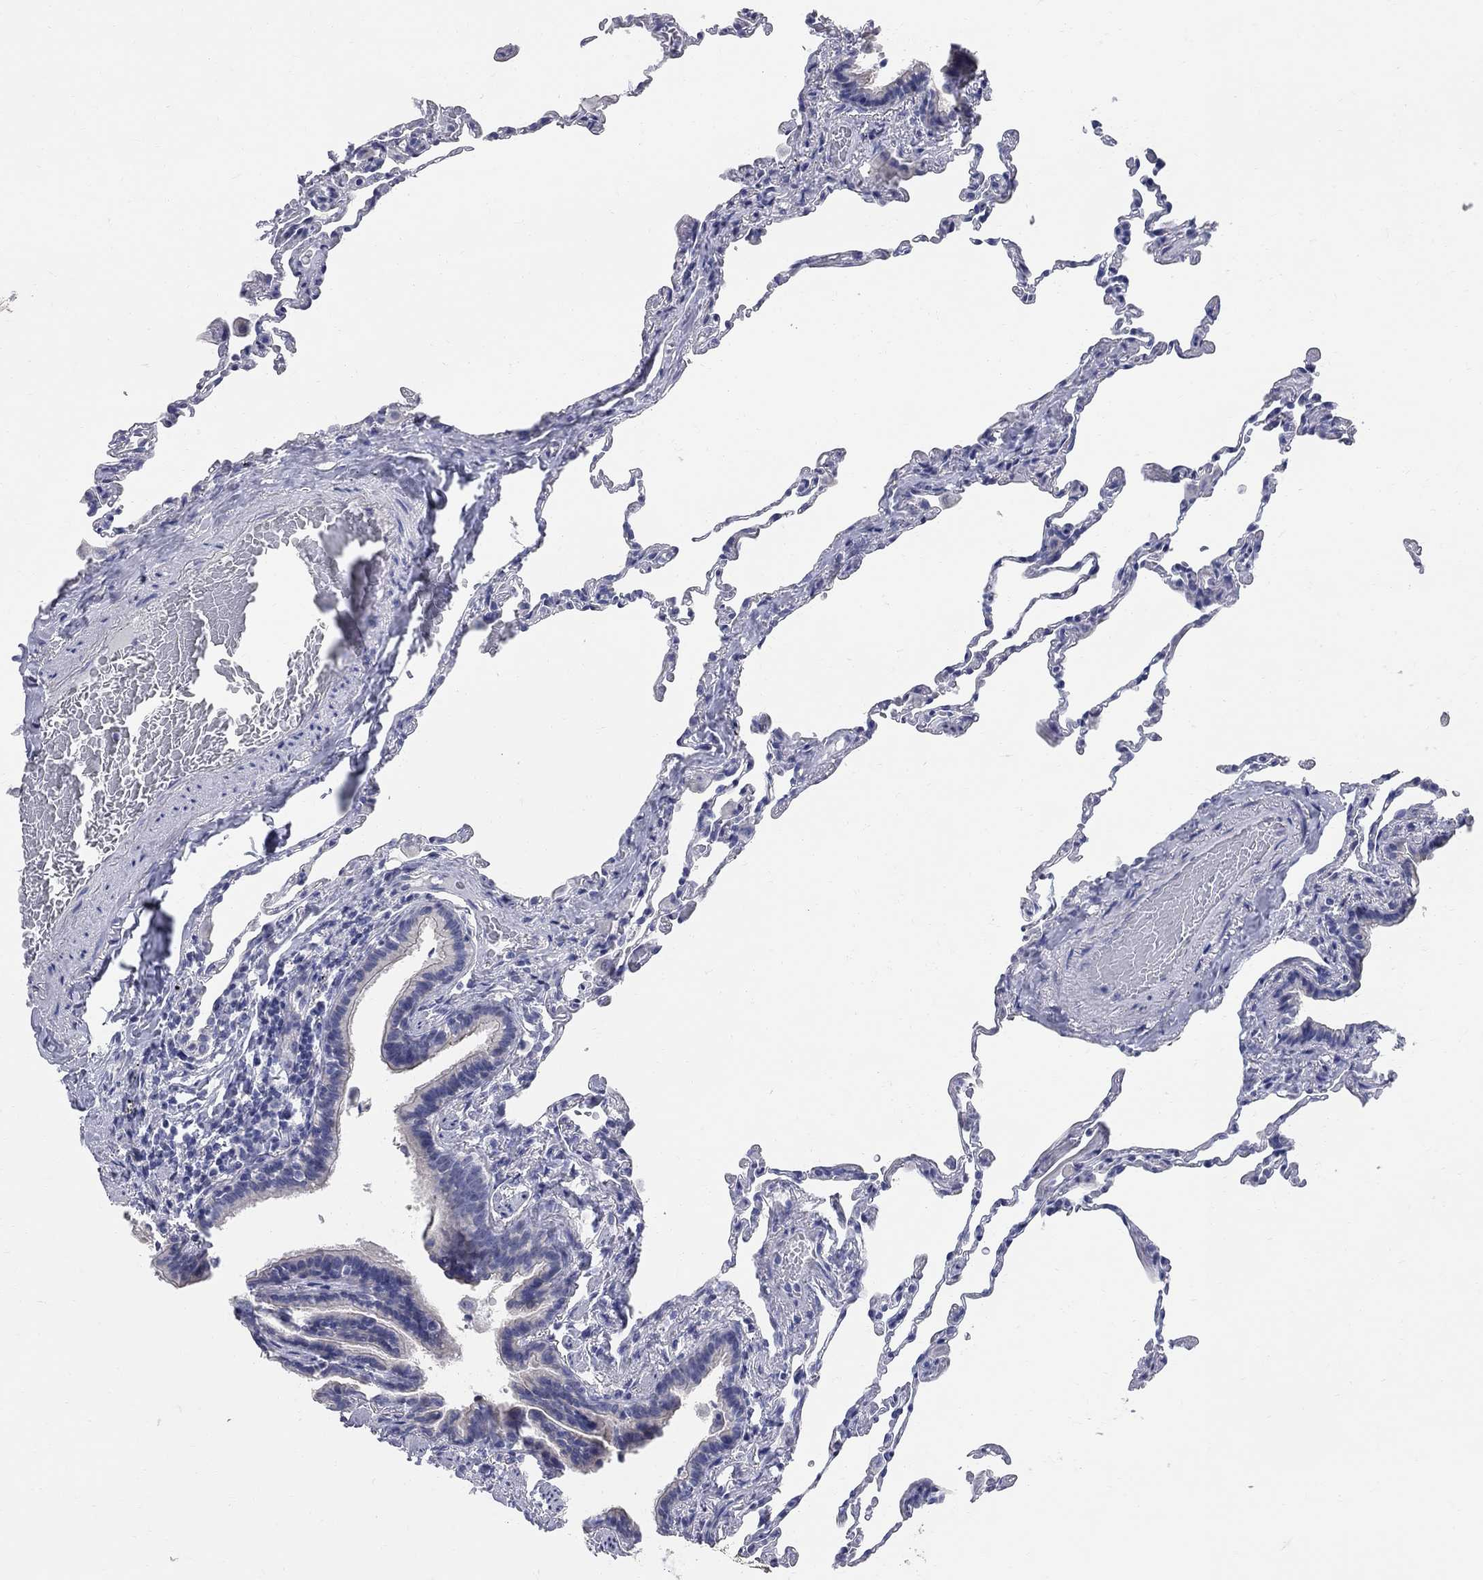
{"staining": {"intensity": "negative", "quantity": "none", "location": "none"}, "tissue": "lung", "cell_type": "Alveolar cells", "image_type": "normal", "snomed": [{"axis": "morphology", "description": "Normal tissue, NOS"}, {"axis": "topography", "description": "Lung"}], "caption": "A high-resolution image shows IHC staining of normal lung, which displays no significant positivity in alveolar cells. The staining is performed using DAB (3,3'-diaminobenzidine) brown chromogen with nuclei counter-stained in using hematoxylin.", "gene": "AOX1", "patient": {"sex": "female", "age": 57}}